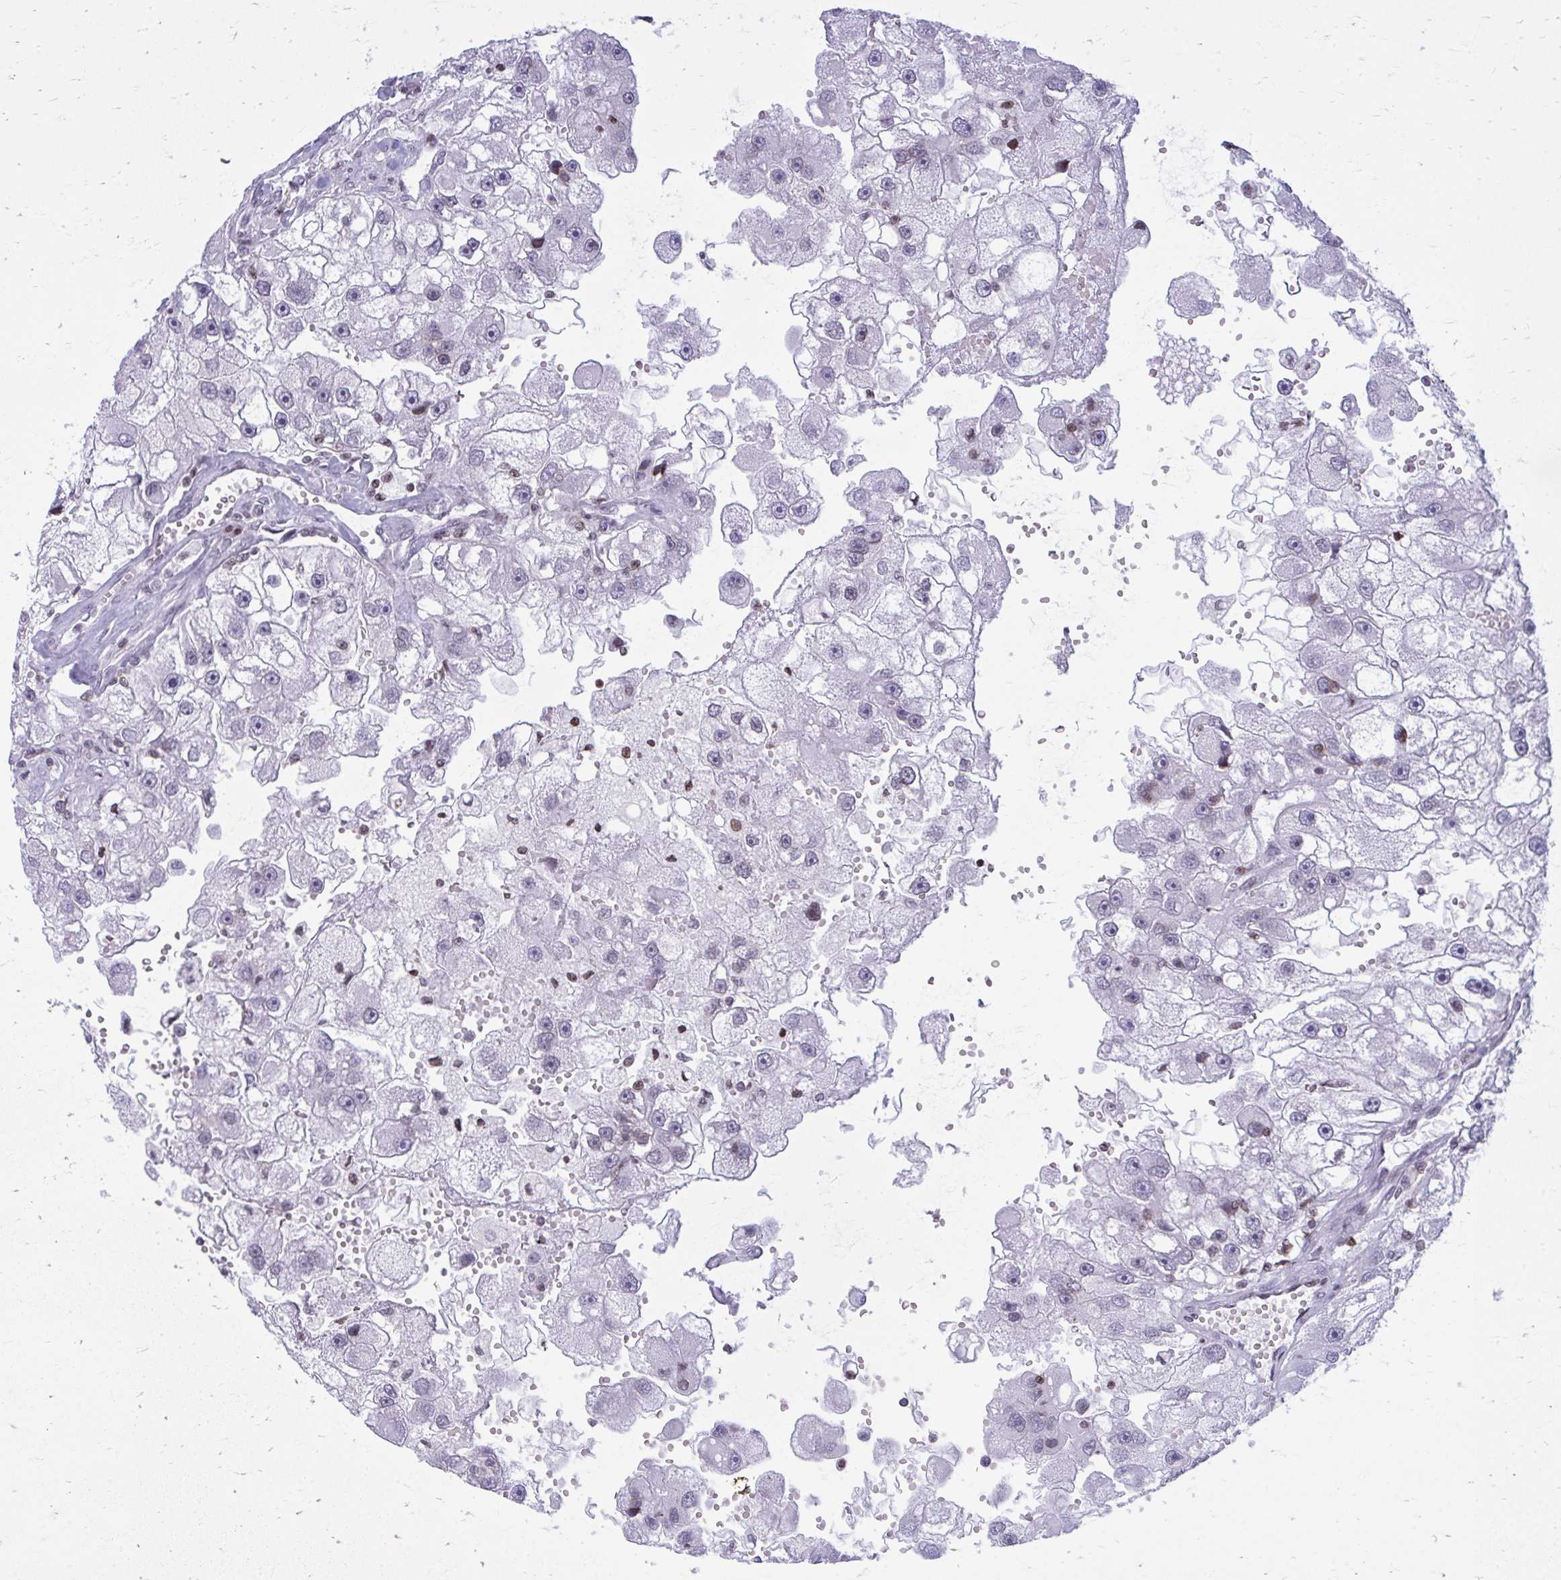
{"staining": {"intensity": "negative", "quantity": "none", "location": "none"}, "tissue": "renal cancer", "cell_type": "Tumor cells", "image_type": "cancer", "snomed": [{"axis": "morphology", "description": "Adenocarcinoma, NOS"}, {"axis": "topography", "description": "Kidney"}], "caption": "This is a image of immunohistochemistry staining of renal cancer (adenocarcinoma), which shows no staining in tumor cells. (Stains: DAB immunohistochemistry with hematoxylin counter stain, Microscopy: brightfield microscopy at high magnification).", "gene": "AP5M1", "patient": {"sex": "male", "age": 63}}